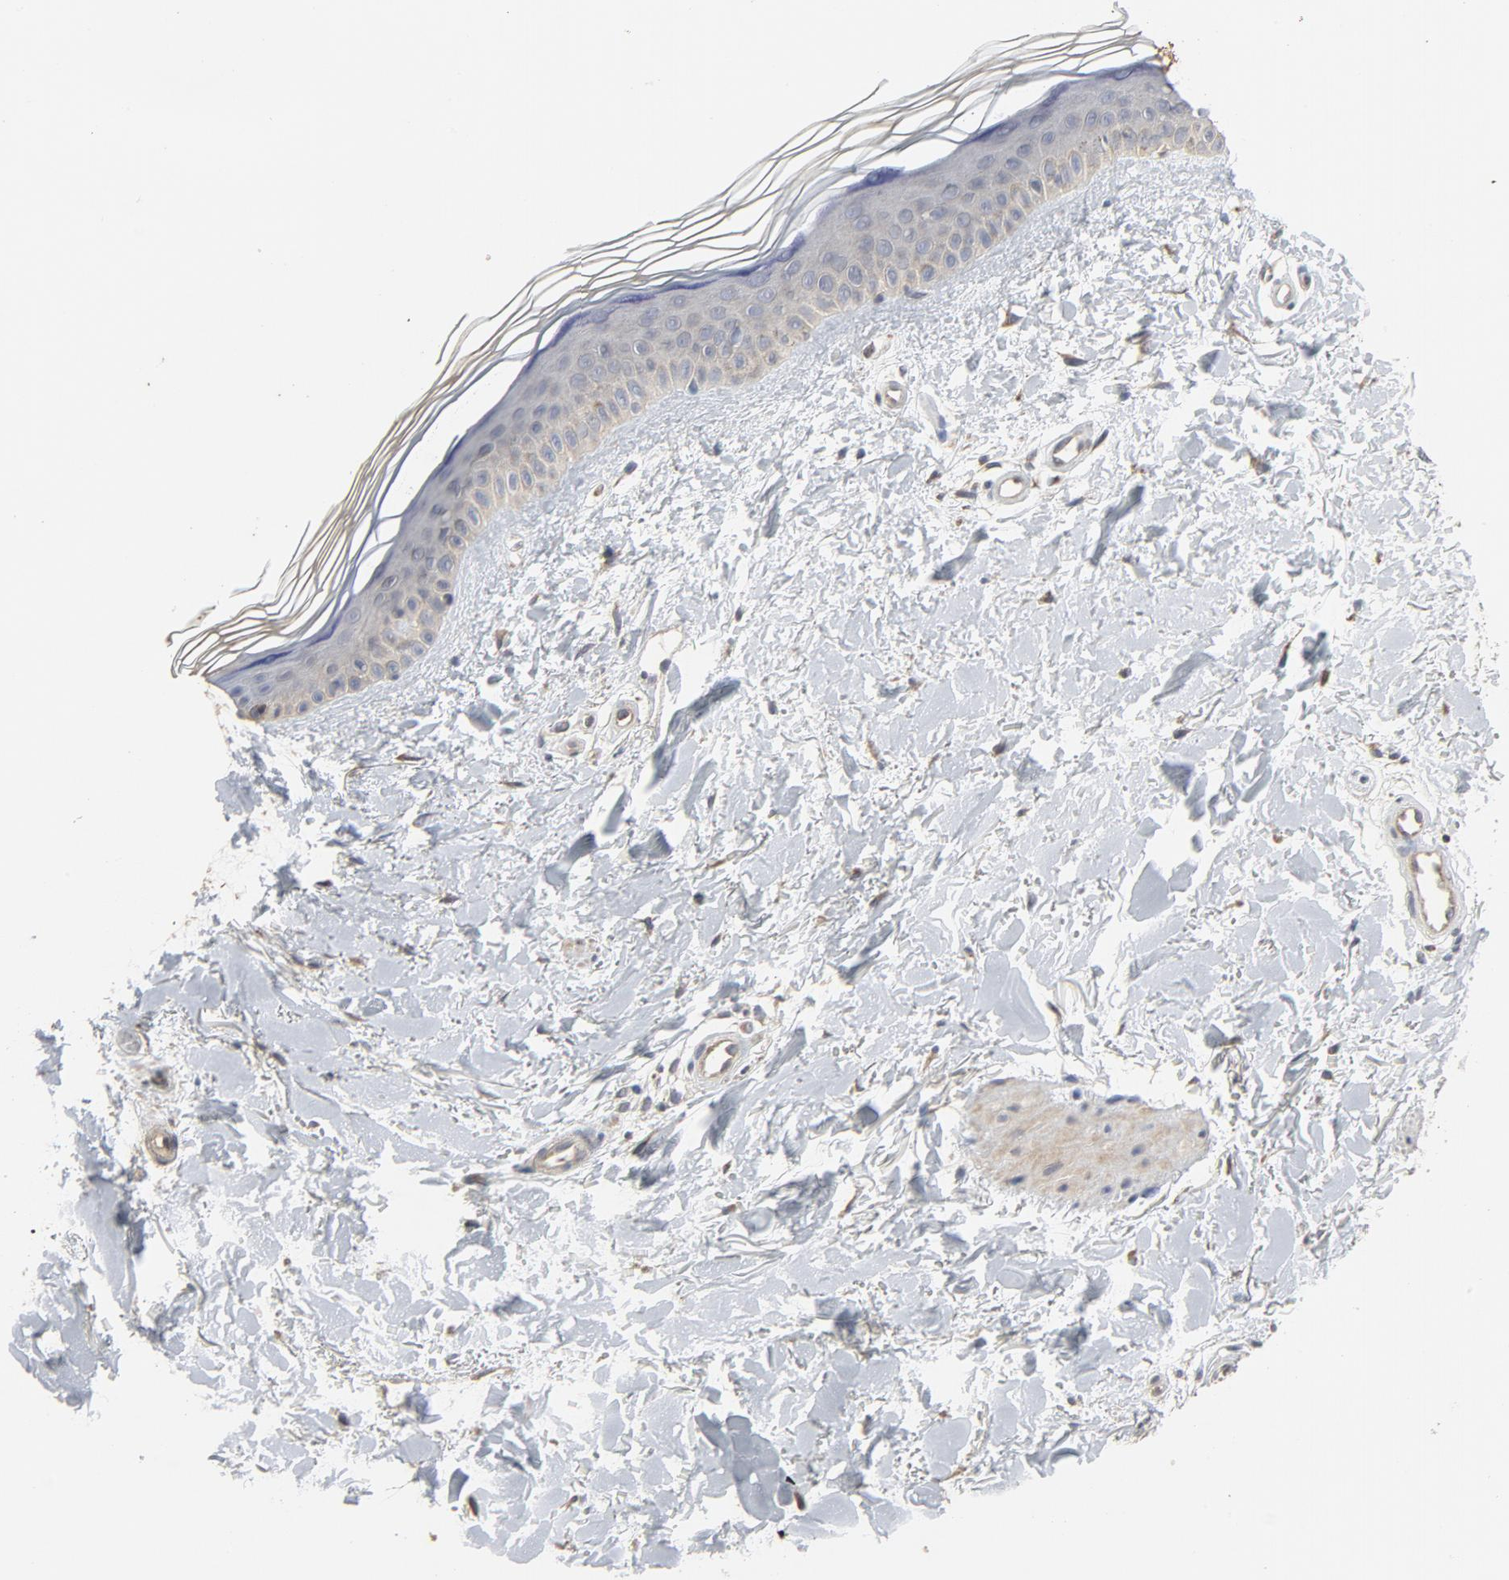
{"staining": {"intensity": "moderate", "quantity": ">75%", "location": "cytoplasmic/membranous"}, "tissue": "skin", "cell_type": "Fibroblasts", "image_type": "normal", "snomed": [{"axis": "morphology", "description": "Normal tissue, NOS"}, {"axis": "topography", "description": "Skin"}], "caption": "Immunohistochemistry (IHC) image of benign skin stained for a protein (brown), which shows medium levels of moderate cytoplasmic/membranous staining in approximately >75% of fibroblasts.", "gene": "C14orf119", "patient": {"sex": "female", "age": 19}}